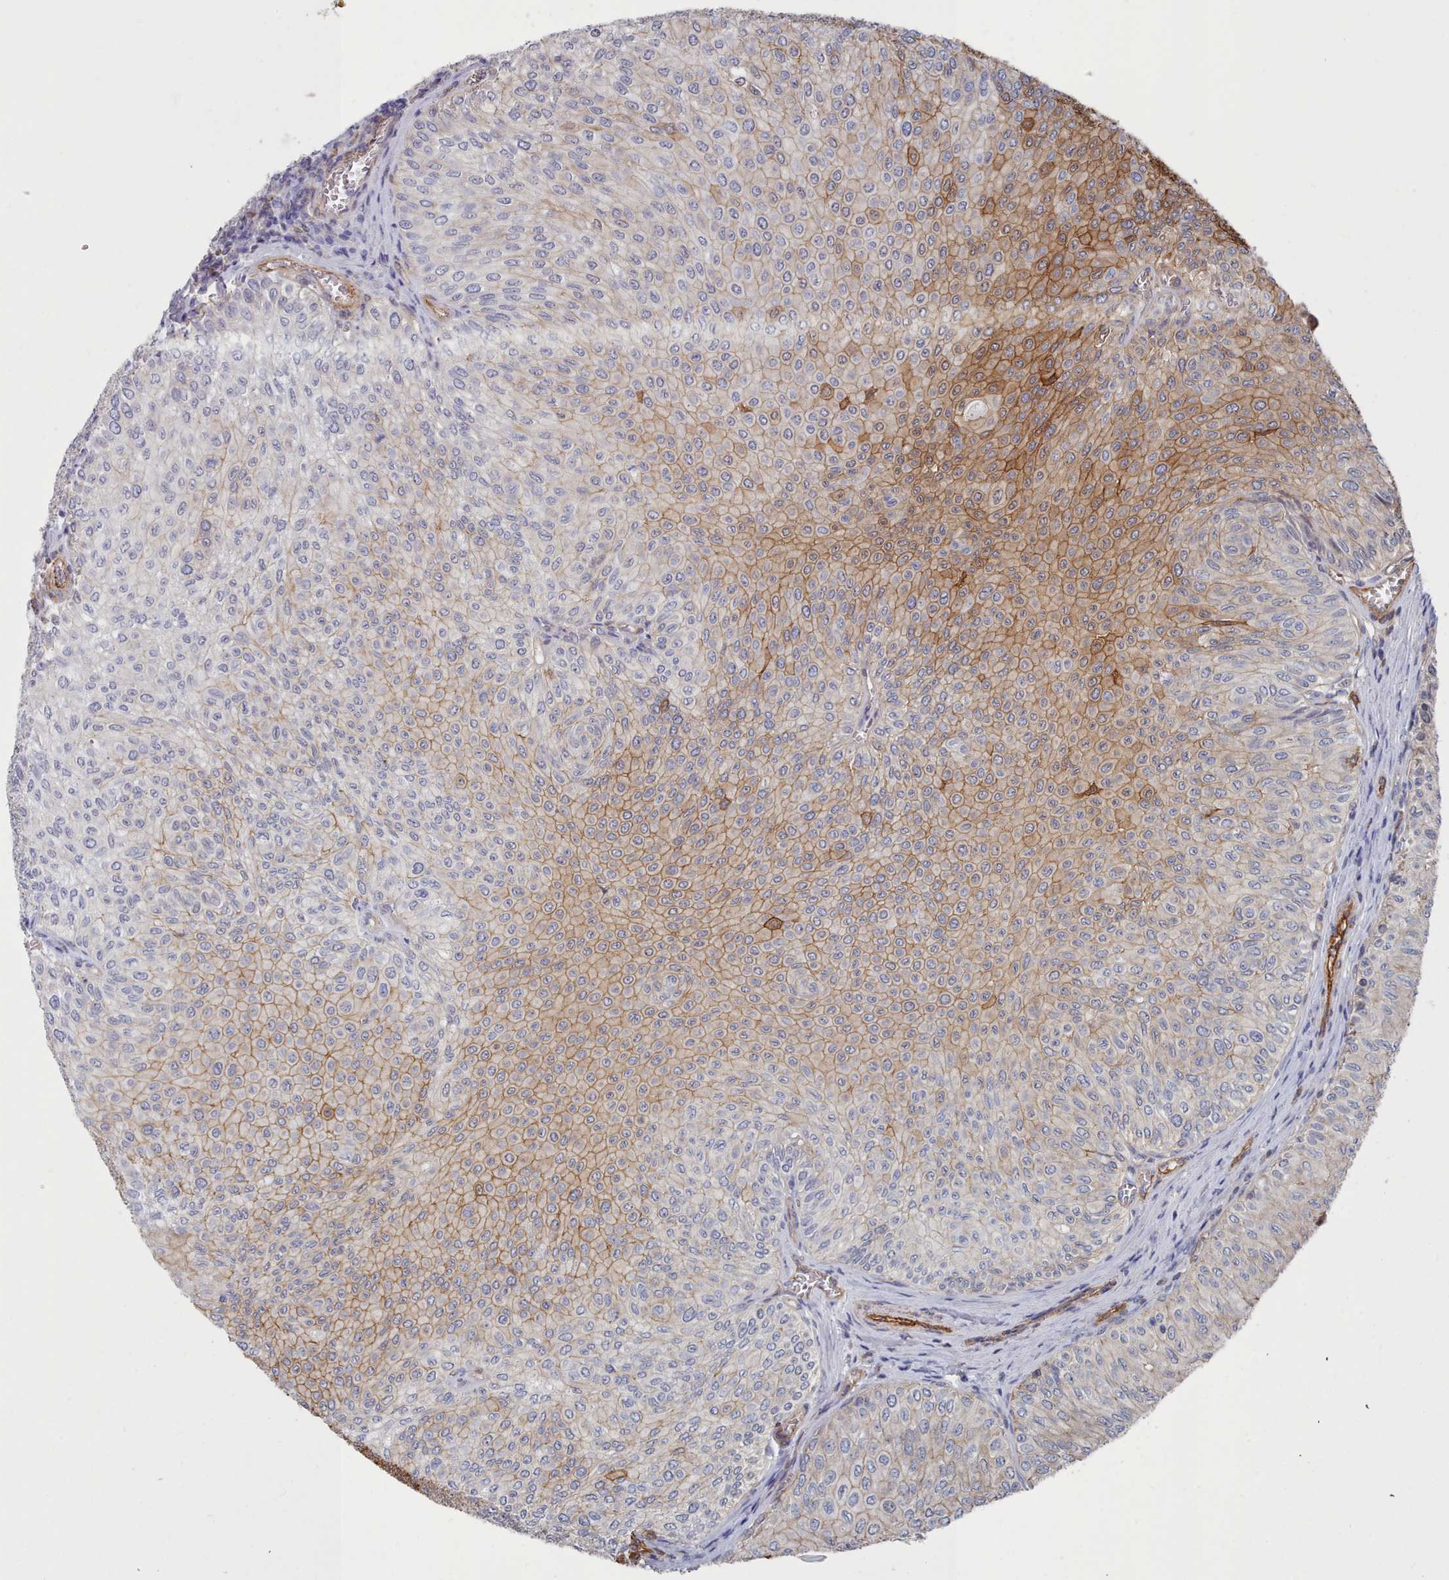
{"staining": {"intensity": "strong", "quantity": "25%-75%", "location": "cytoplasmic/membranous"}, "tissue": "urothelial cancer", "cell_type": "Tumor cells", "image_type": "cancer", "snomed": [{"axis": "morphology", "description": "Urothelial carcinoma, NOS"}, {"axis": "topography", "description": "Urinary bladder"}], "caption": "Immunohistochemistry (IHC) (DAB) staining of urothelial cancer demonstrates strong cytoplasmic/membranous protein positivity in about 25%-75% of tumor cells.", "gene": "G6PC1", "patient": {"sex": "male", "age": 59}}